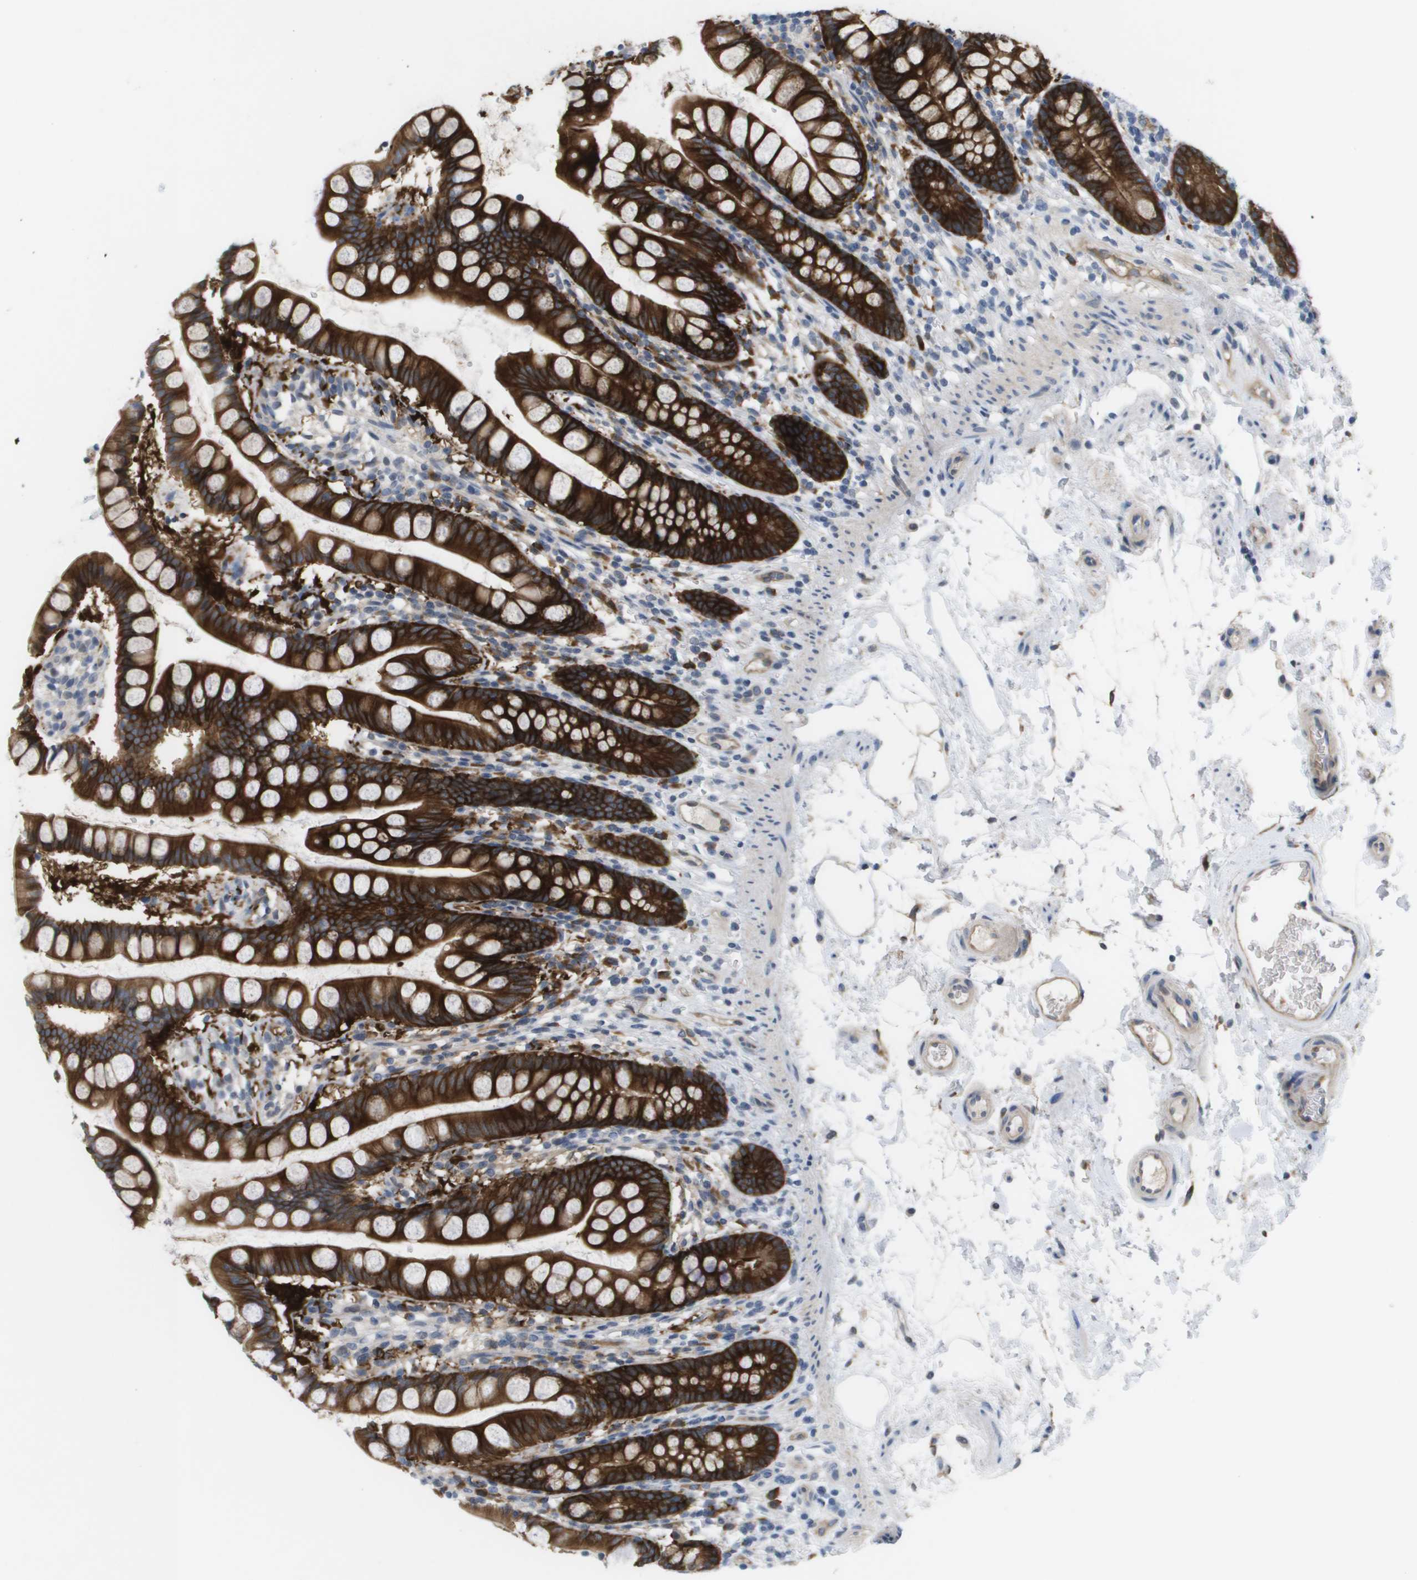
{"staining": {"intensity": "strong", "quantity": ">75%", "location": "cytoplasmic/membranous"}, "tissue": "small intestine", "cell_type": "Glandular cells", "image_type": "normal", "snomed": [{"axis": "morphology", "description": "Normal tissue, NOS"}, {"axis": "topography", "description": "Small intestine"}], "caption": "Small intestine stained with immunohistochemistry demonstrates strong cytoplasmic/membranous positivity in approximately >75% of glandular cells.", "gene": "MARCHF8", "patient": {"sex": "female", "age": 84}}